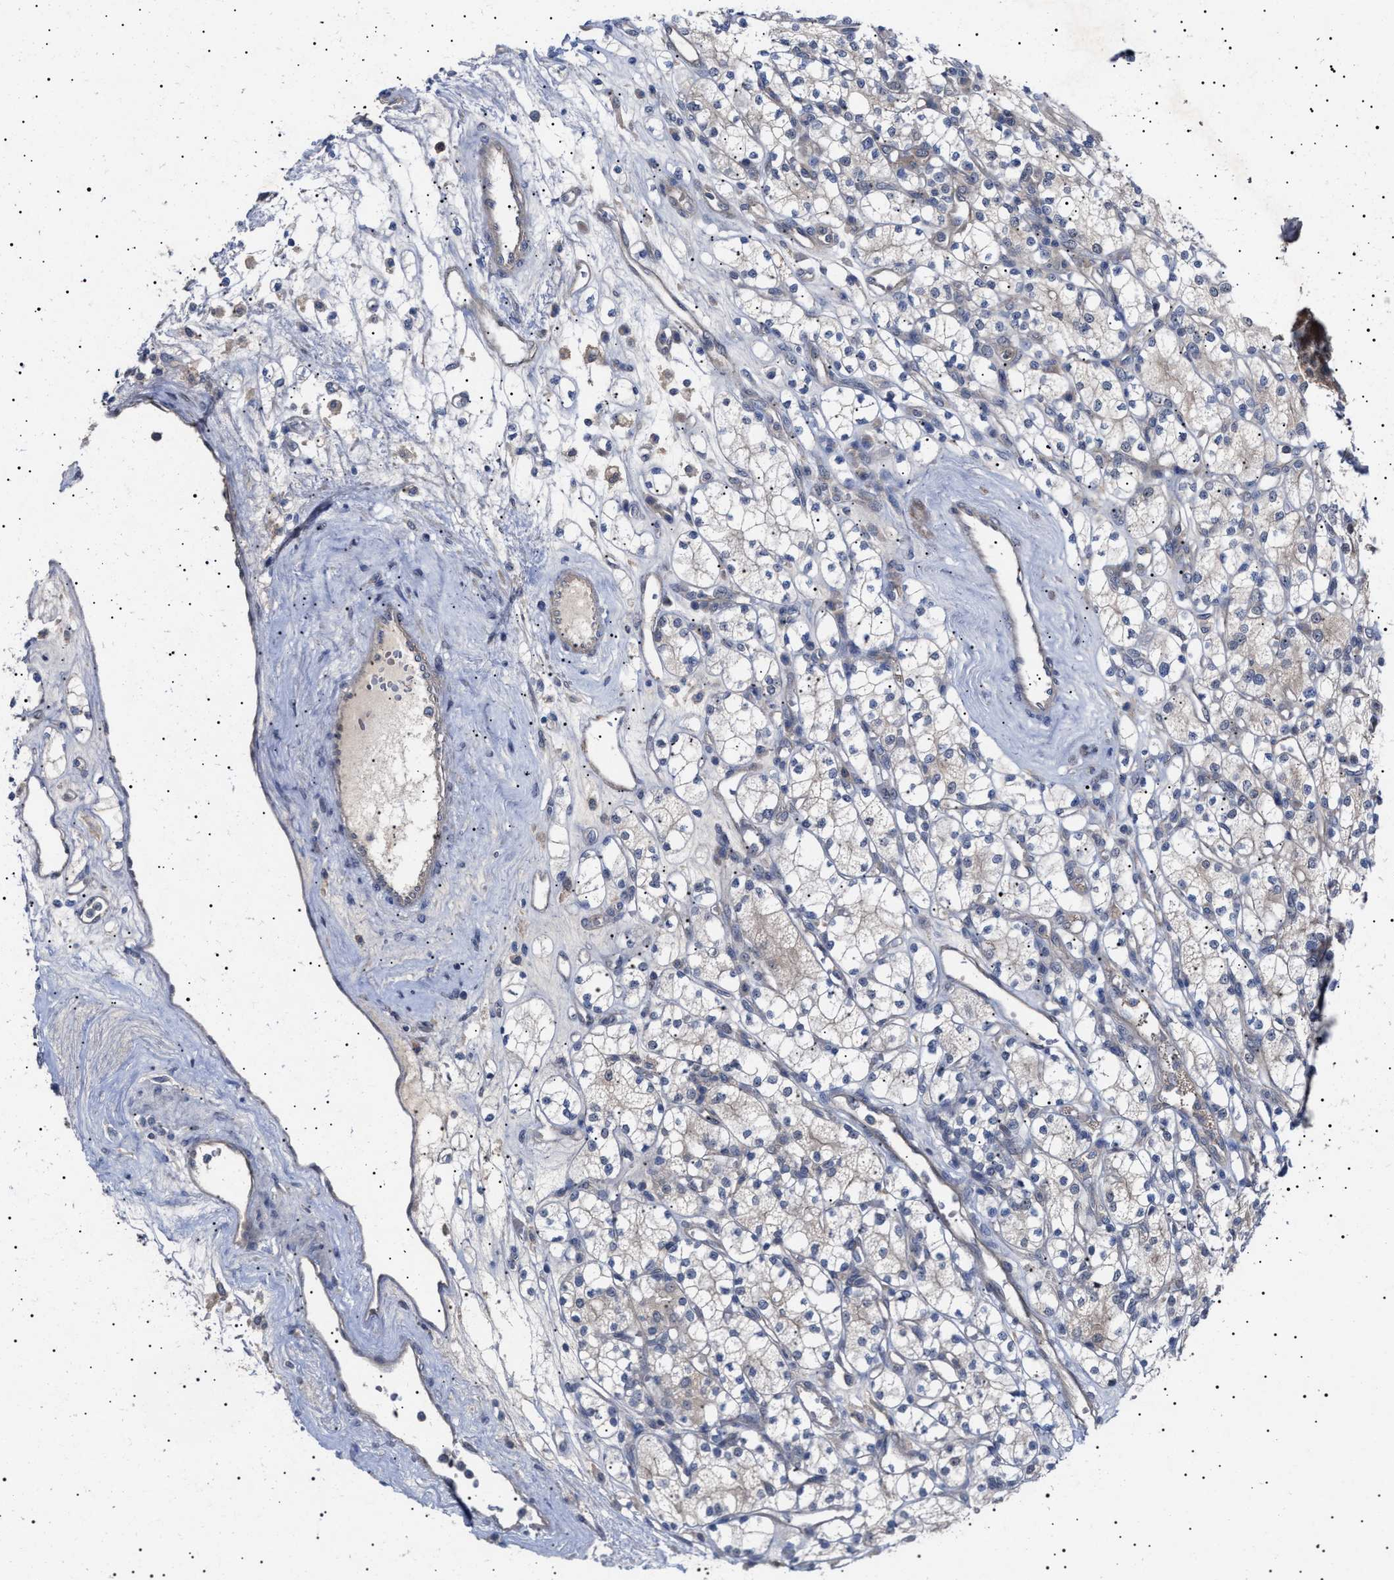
{"staining": {"intensity": "negative", "quantity": "none", "location": "none"}, "tissue": "renal cancer", "cell_type": "Tumor cells", "image_type": "cancer", "snomed": [{"axis": "morphology", "description": "Adenocarcinoma, NOS"}, {"axis": "topography", "description": "Kidney"}], "caption": "Renal cancer stained for a protein using immunohistochemistry reveals no staining tumor cells.", "gene": "NPLOC4", "patient": {"sex": "male", "age": 77}}